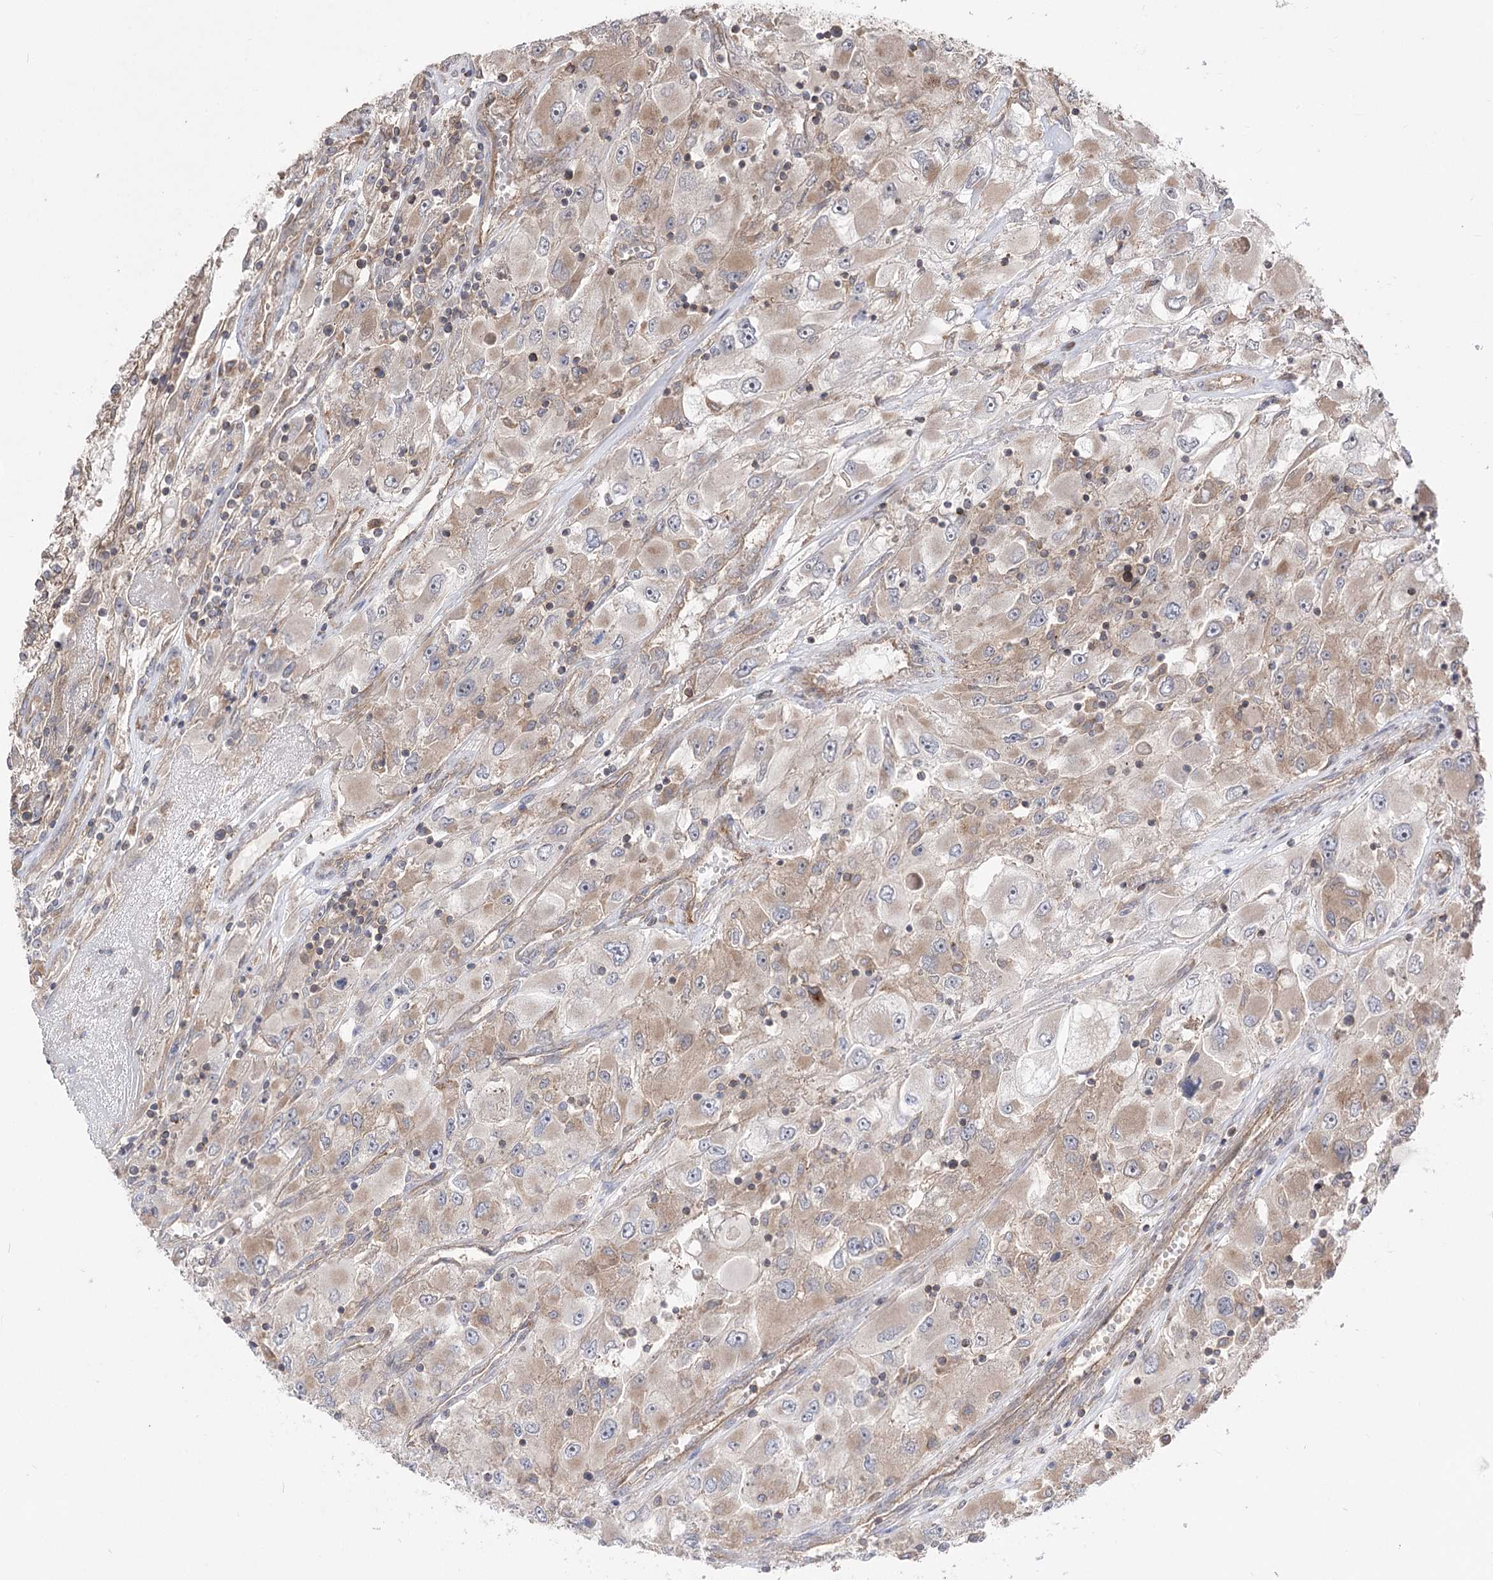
{"staining": {"intensity": "weak", "quantity": "<25%", "location": "cytoplasmic/membranous"}, "tissue": "renal cancer", "cell_type": "Tumor cells", "image_type": "cancer", "snomed": [{"axis": "morphology", "description": "Adenocarcinoma, NOS"}, {"axis": "topography", "description": "Kidney"}], "caption": "This micrograph is of renal cancer stained with IHC to label a protein in brown with the nuclei are counter-stained blue. There is no staining in tumor cells. Nuclei are stained in blue.", "gene": "XYLB", "patient": {"sex": "female", "age": 52}}